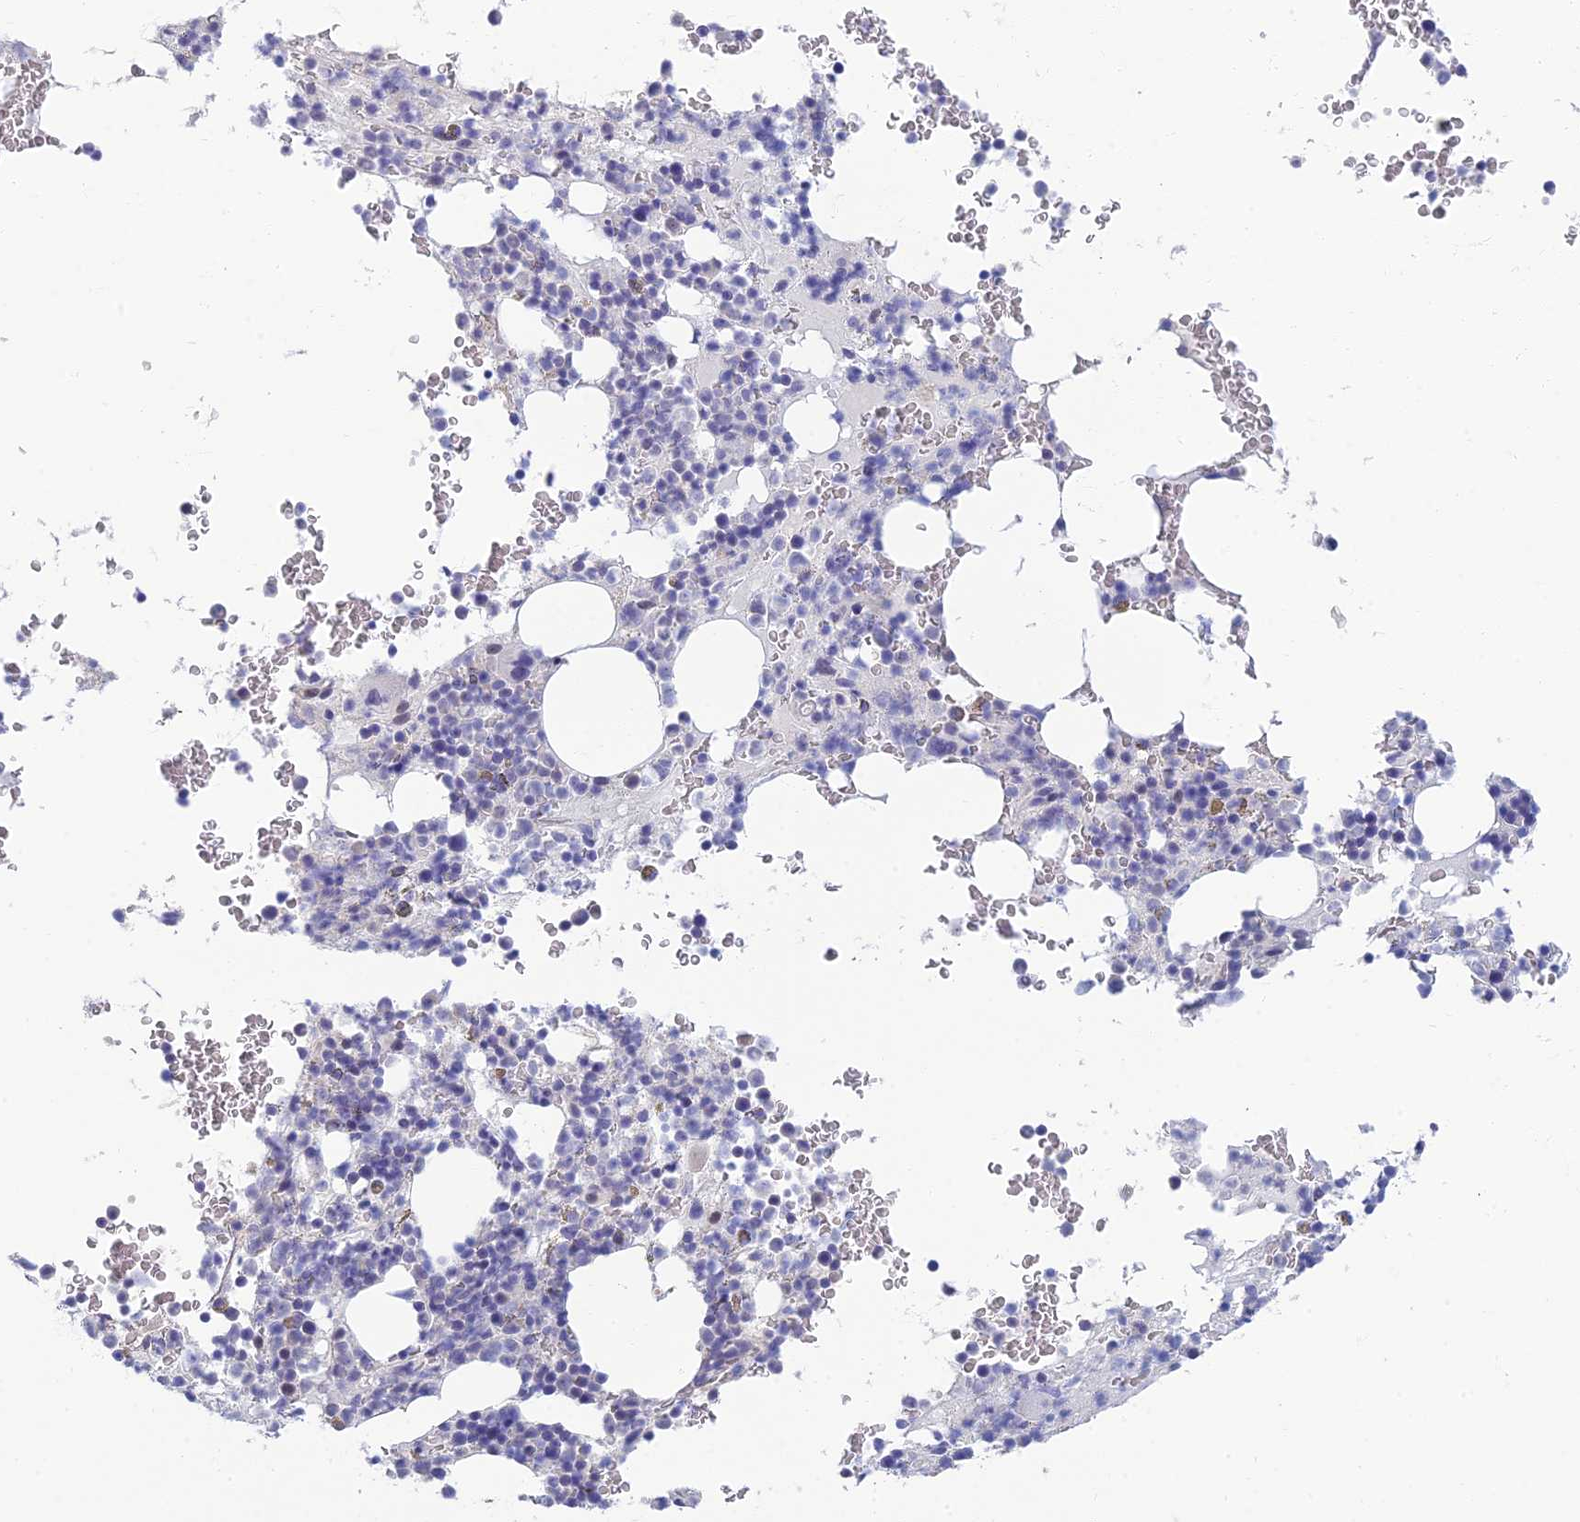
{"staining": {"intensity": "negative", "quantity": "none", "location": "none"}, "tissue": "bone marrow", "cell_type": "Hematopoietic cells", "image_type": "normal", "snomed": [{"axis": "morphology", "description": "Normal tissue, NOS"}, {"axis": "topography", "description": "Bone marrow"}], "caption": "Immunohistochemistry (IHC) photomicrograph of benign human bone marrow stained for a protein (brown), which shows no positivity in hematopoietic cells.", "gene": "NEURL1", "patient": {"sex": "male", "age": 58}}